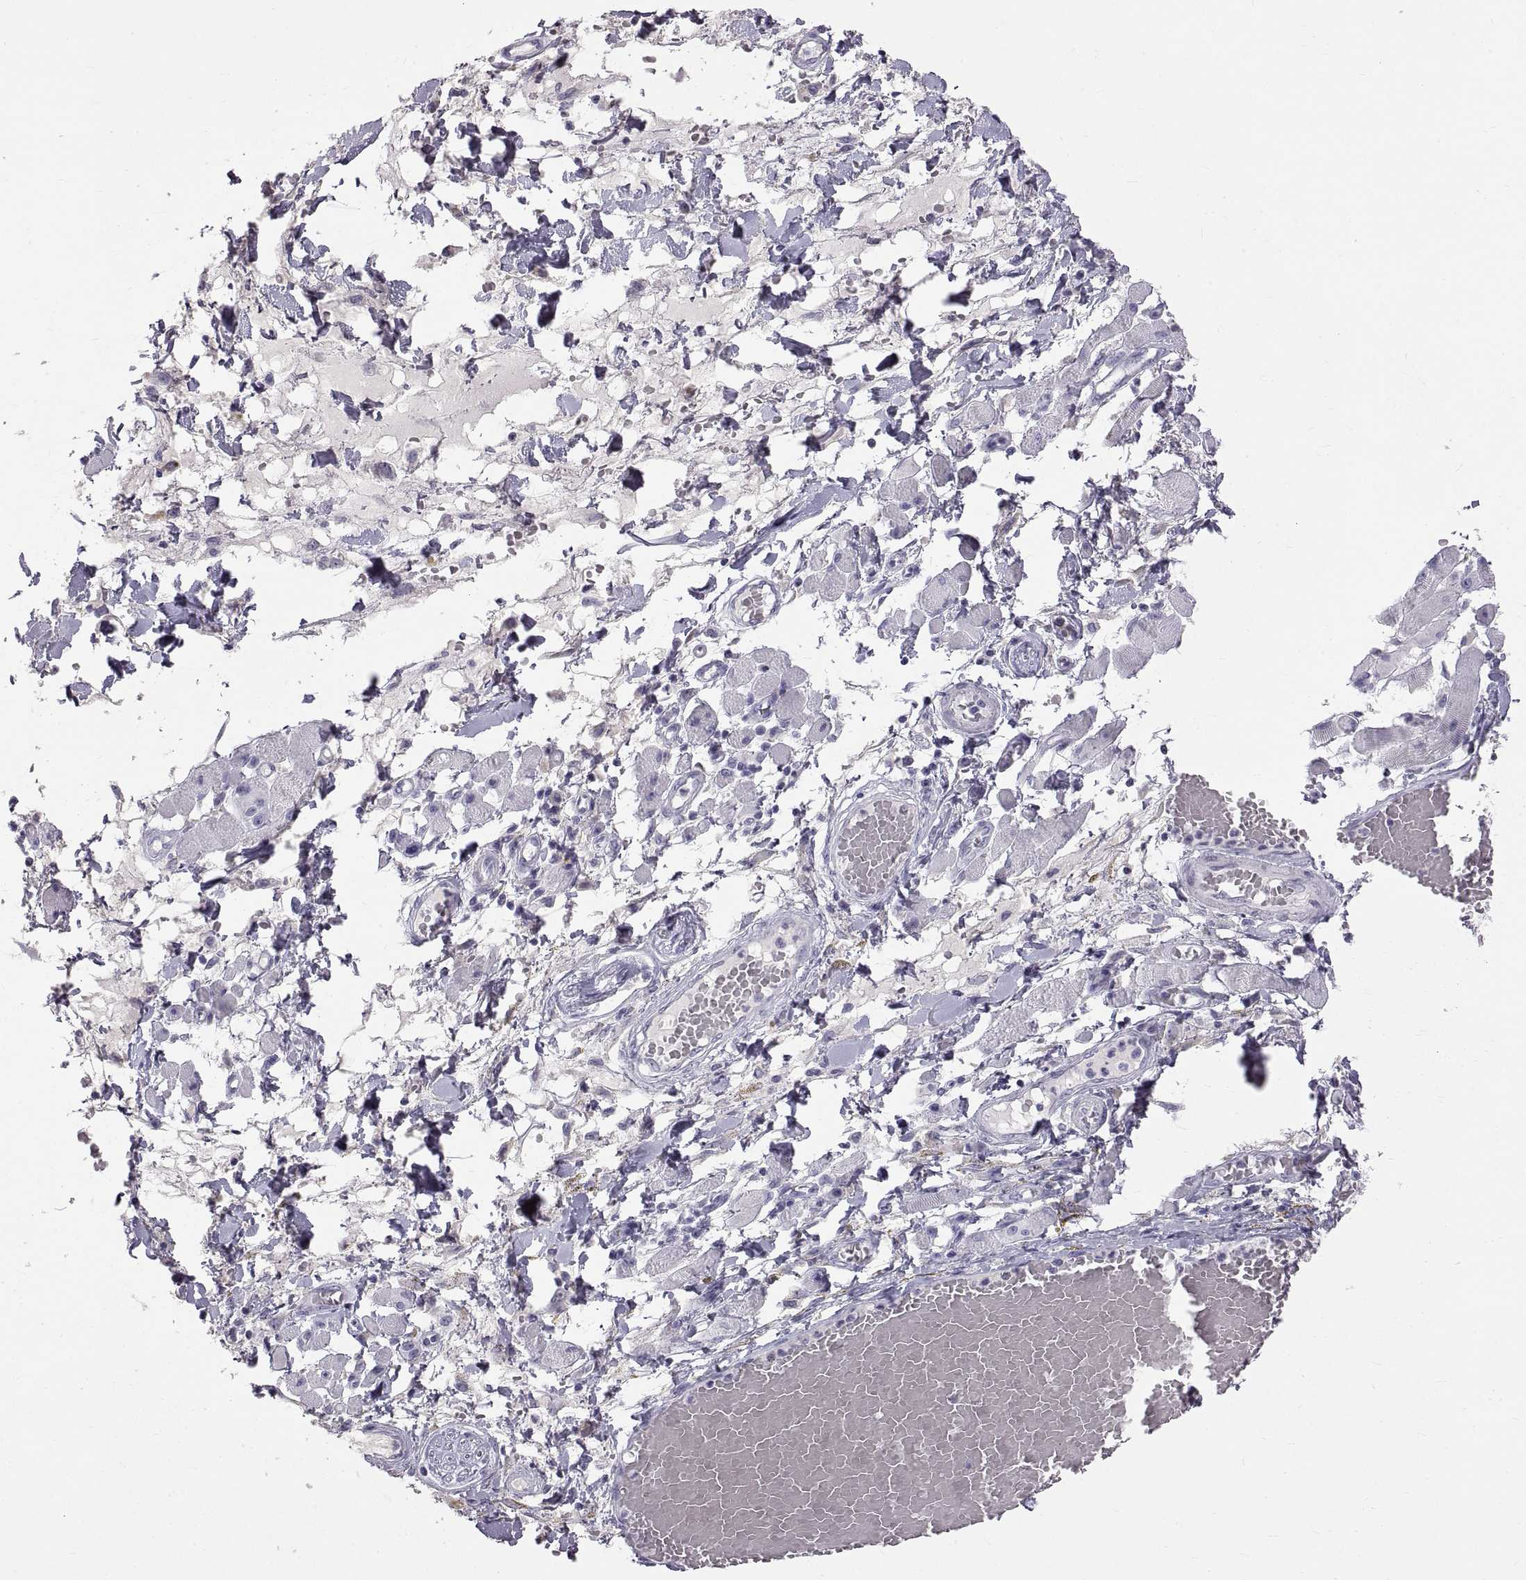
{"staining": {"intensity": "negative", "quantity": "none", "location": "none"}, "tissue": "melanoma", "cell_type": "Tumor cells", "image_type": "cancer", "snomed": [{"axis": "morphology", "description": "Malignant melanoma, NOS"}, {"axis": "topography", "description": "Skin"}], "caption": "Human malignant melanoma stained for a protein using immunohistochemistry (IHC) displays no expression in tumor cells.", "gene": "WFDC8", "patient": {"sex": "female", "age": 91}}